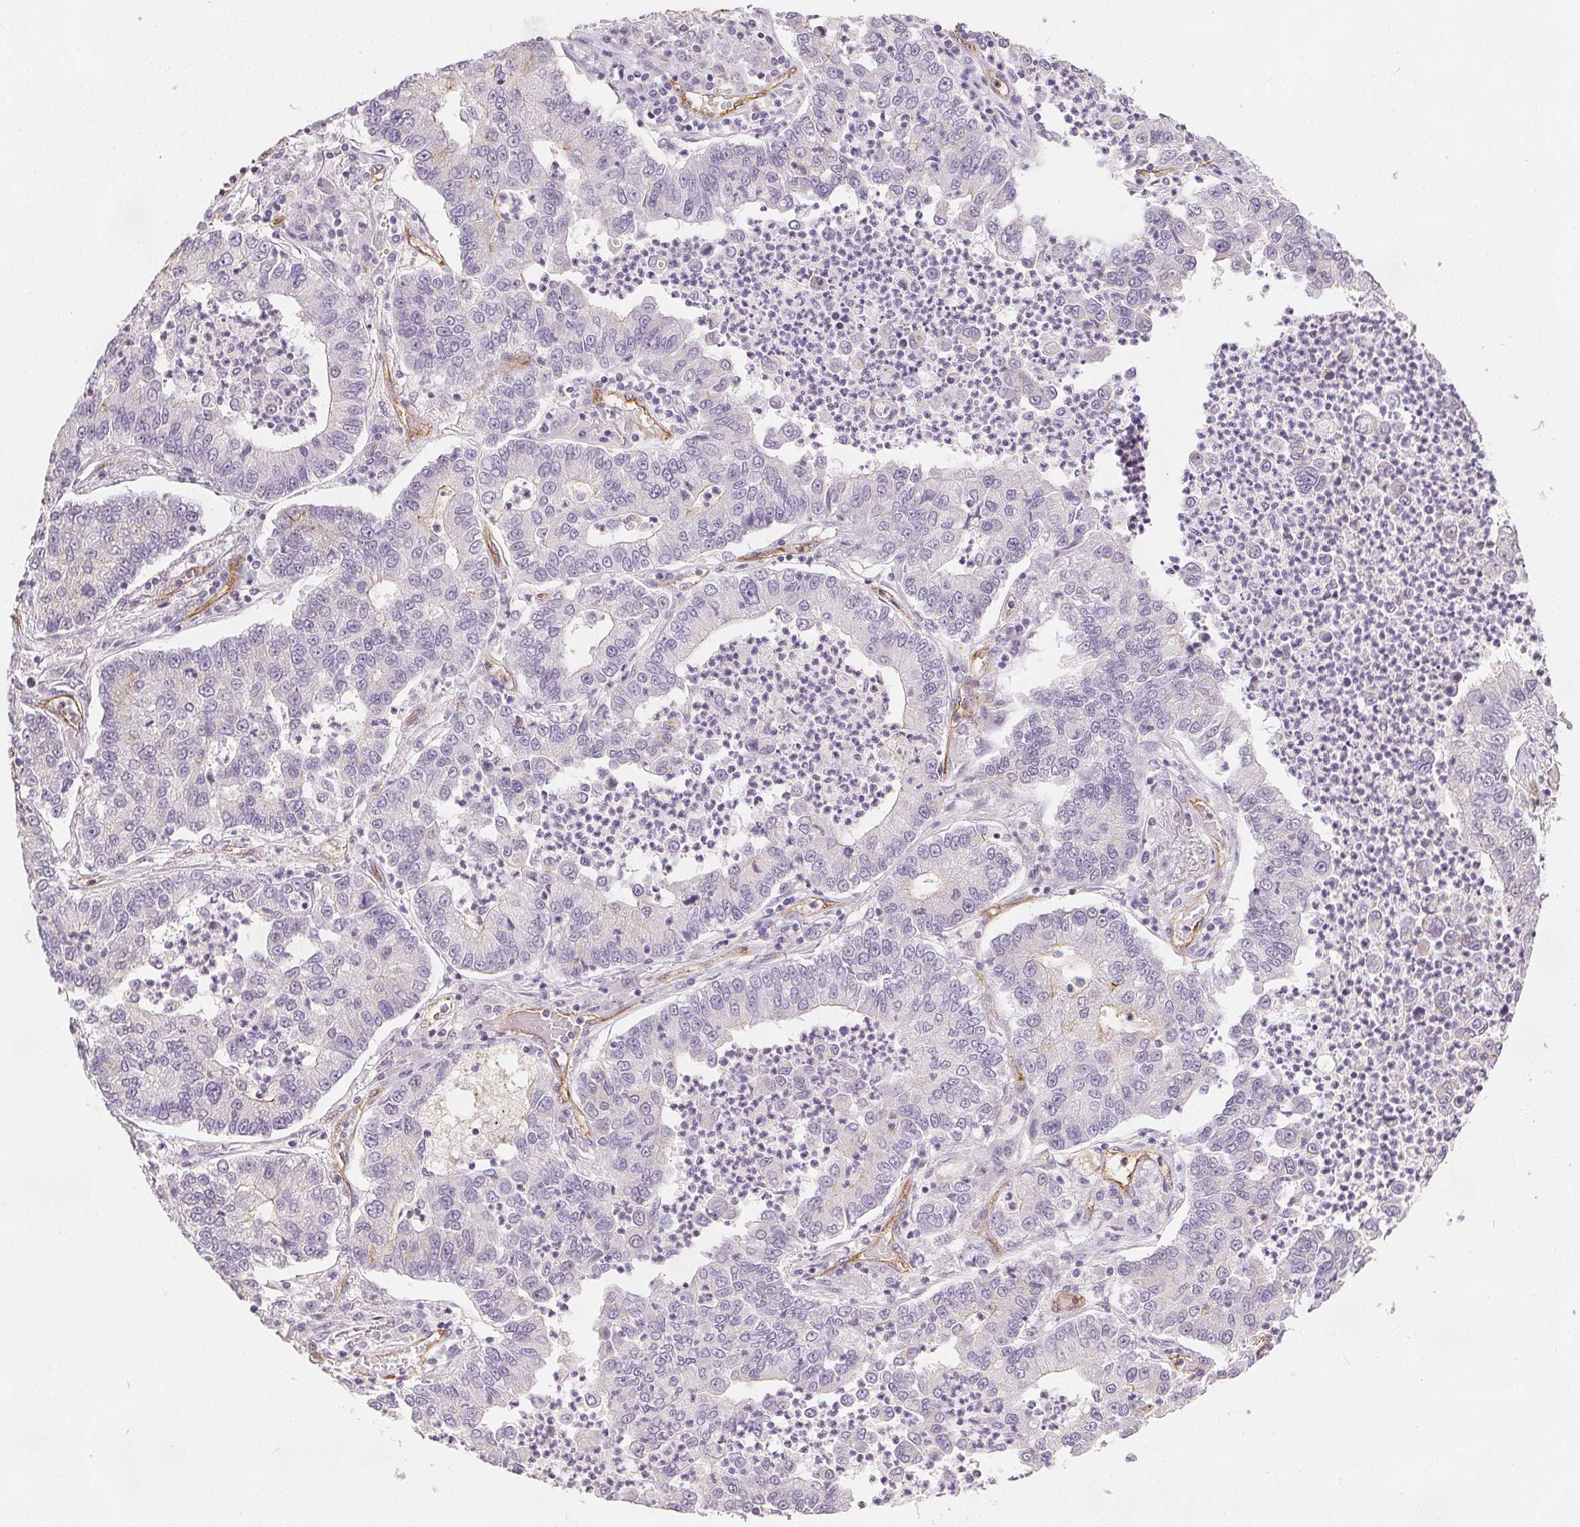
{"staining": {"intensity": "negative", "quantity": "none", "location": "none"}, "tissue": "lung cancer", "cell_type": "Tumor cells", "image_type": "cancer", "snomed": [{"axis": "morphology", "description": "Adenocarcinoma, NOS"}, {"axis": "topography", "description": "Lung"}], "caption": "A micrograph of lung adenocarcinoma stained for a protein demonstrates no brown staining in tumor cells. (DAB (3,3'-diaminobenzidine) immunohistochemistry, high magnification).", "gene": "PODXL", "patient": {"sex": "female", "age": 57}}